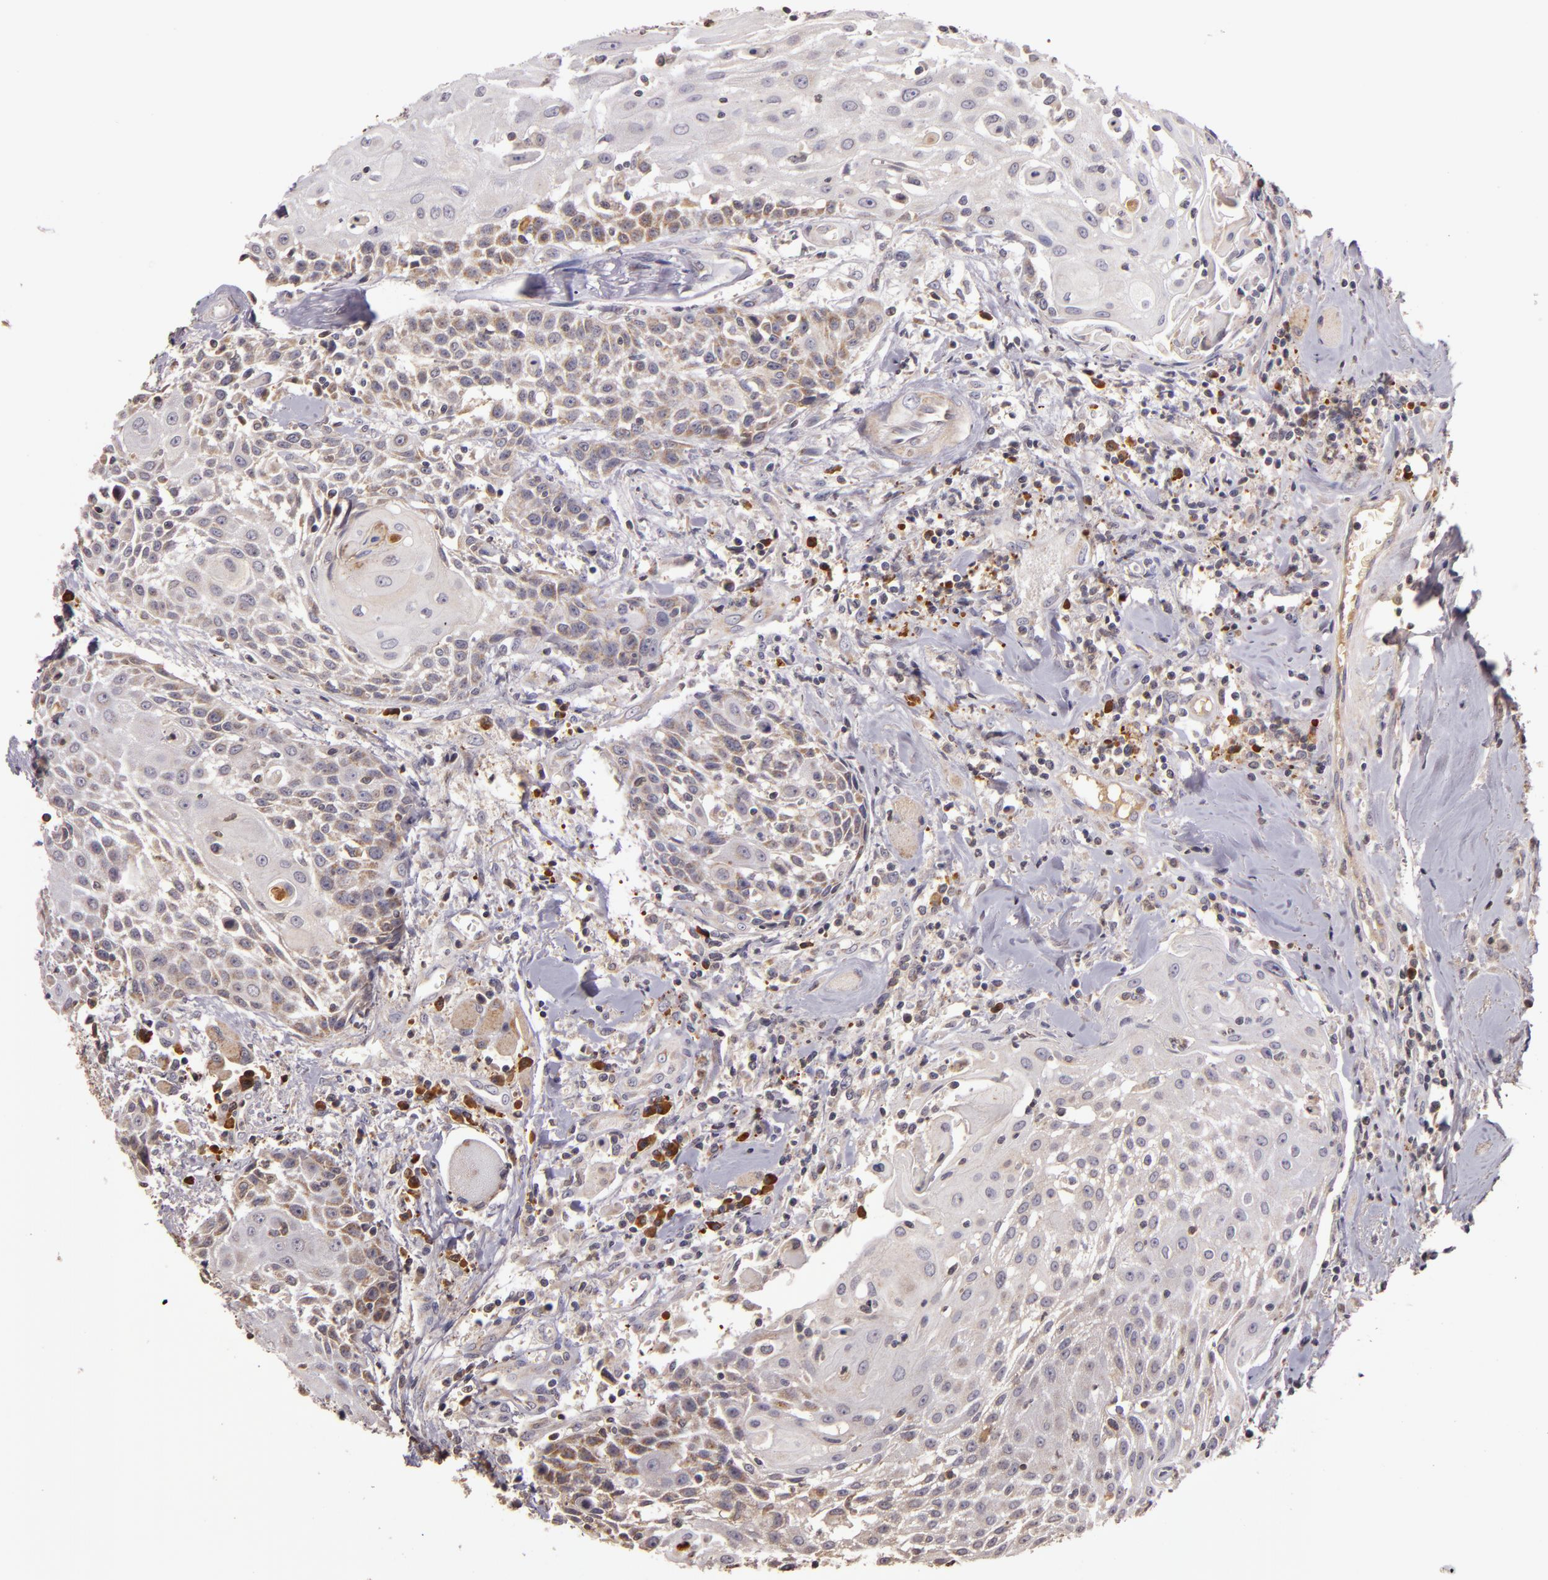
{"staining": {"intensity": "weak", "quantity": "25%-75%", "location": "cytoplasmic/membranous"}, "tissue": "head and neck cancer", "cell_type": "Tumor cells", "image_type": "cancer", "snomed": [{"axis": "morphology", "description": "Squamous cell carcinoma, NOS"}, {"axis": "topography", "description": "Oral tissue"}, {"axis": "topography", "description": "Head-Neck"}], "caption": "A micrograph of squamous cell carcinoma (head and neck) stained for a protein demonstrates weak cytoplasmic/membranous brown staining in tumor cells.", "gene": "ABL1", "patient": {"sex": "female", "age": 82}}